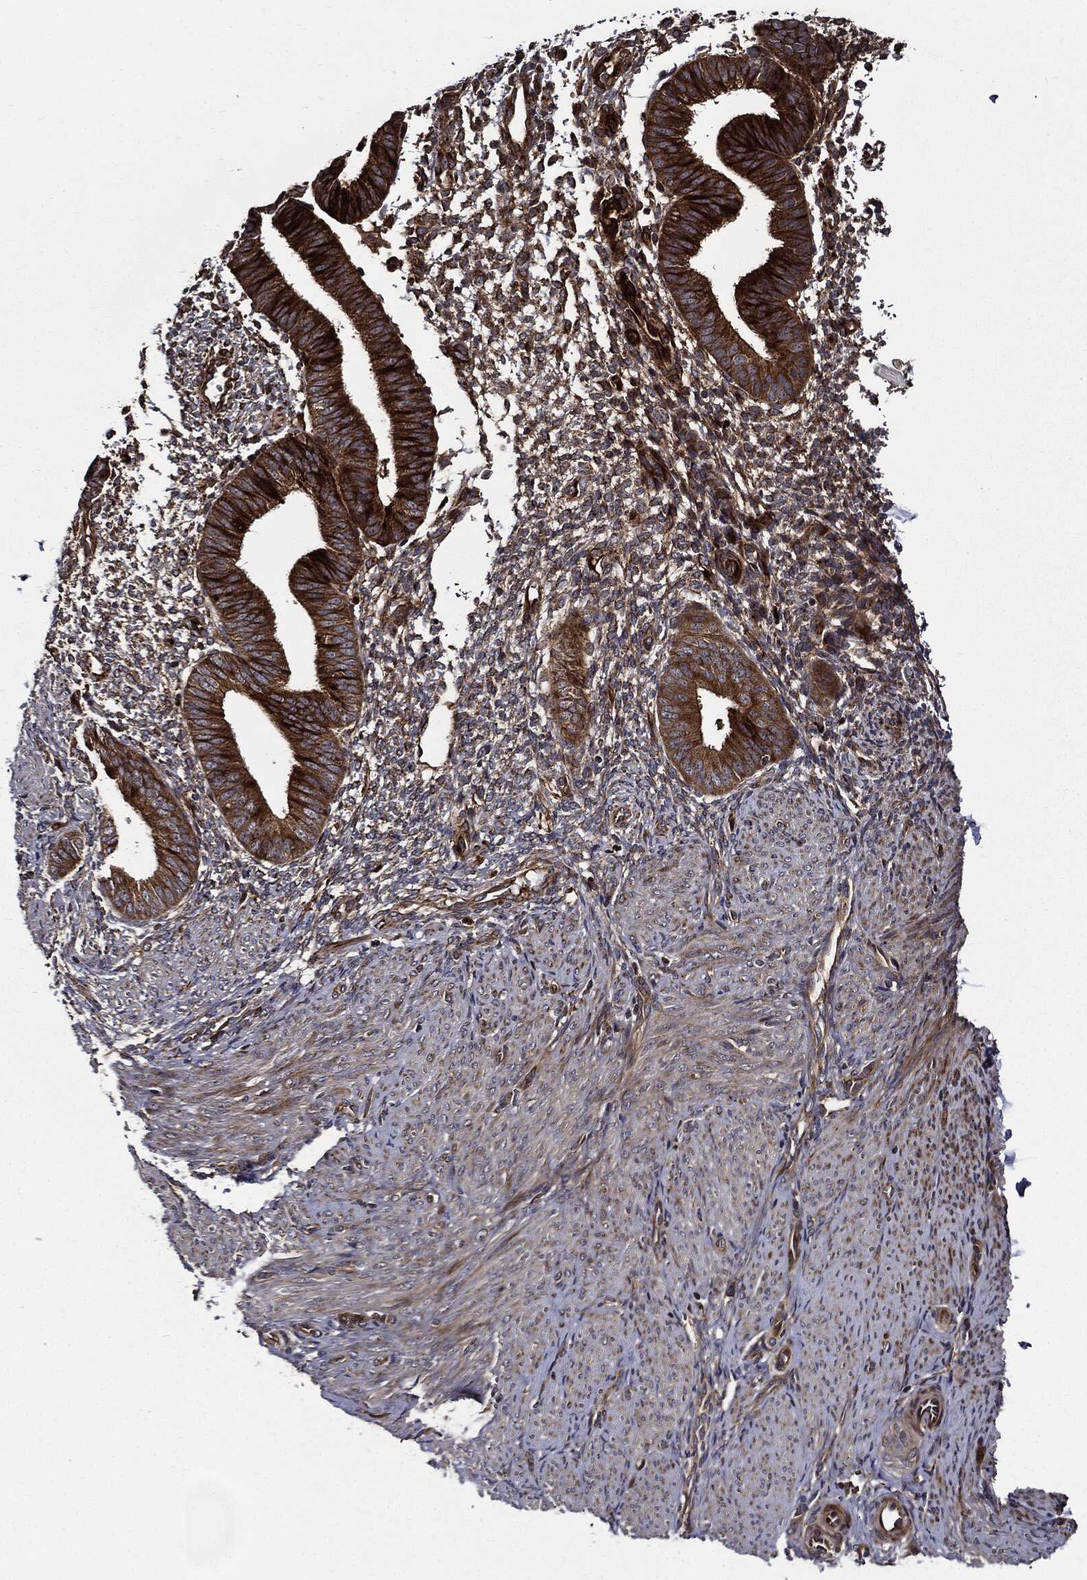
{"staining": {"intensity": "moderate", "quantity": "<25%", "location": "cytoplasmic/membranous"}, "tissue": "endometrium", "cell_type": "Cells in endometrial stroma", "image_type": "normal", "snomed": [{"axis": "morphology", "description": "Normal tissue, NOS"}, {"axis": "topography", "description": "Endometrium"}], "caption": "Moderate cytoplasmic/membranous protein staining is present in about <25% of cells in endometrial stroma in endometrium. The staining is performed using DAB (3,3'-diaminobenzidine) brown chromogen to label protein expression. The nuclei are counter-stained blue using hematoxylin.", "gene": "HTT", "patient": {"sex": "female", "age": 47}}